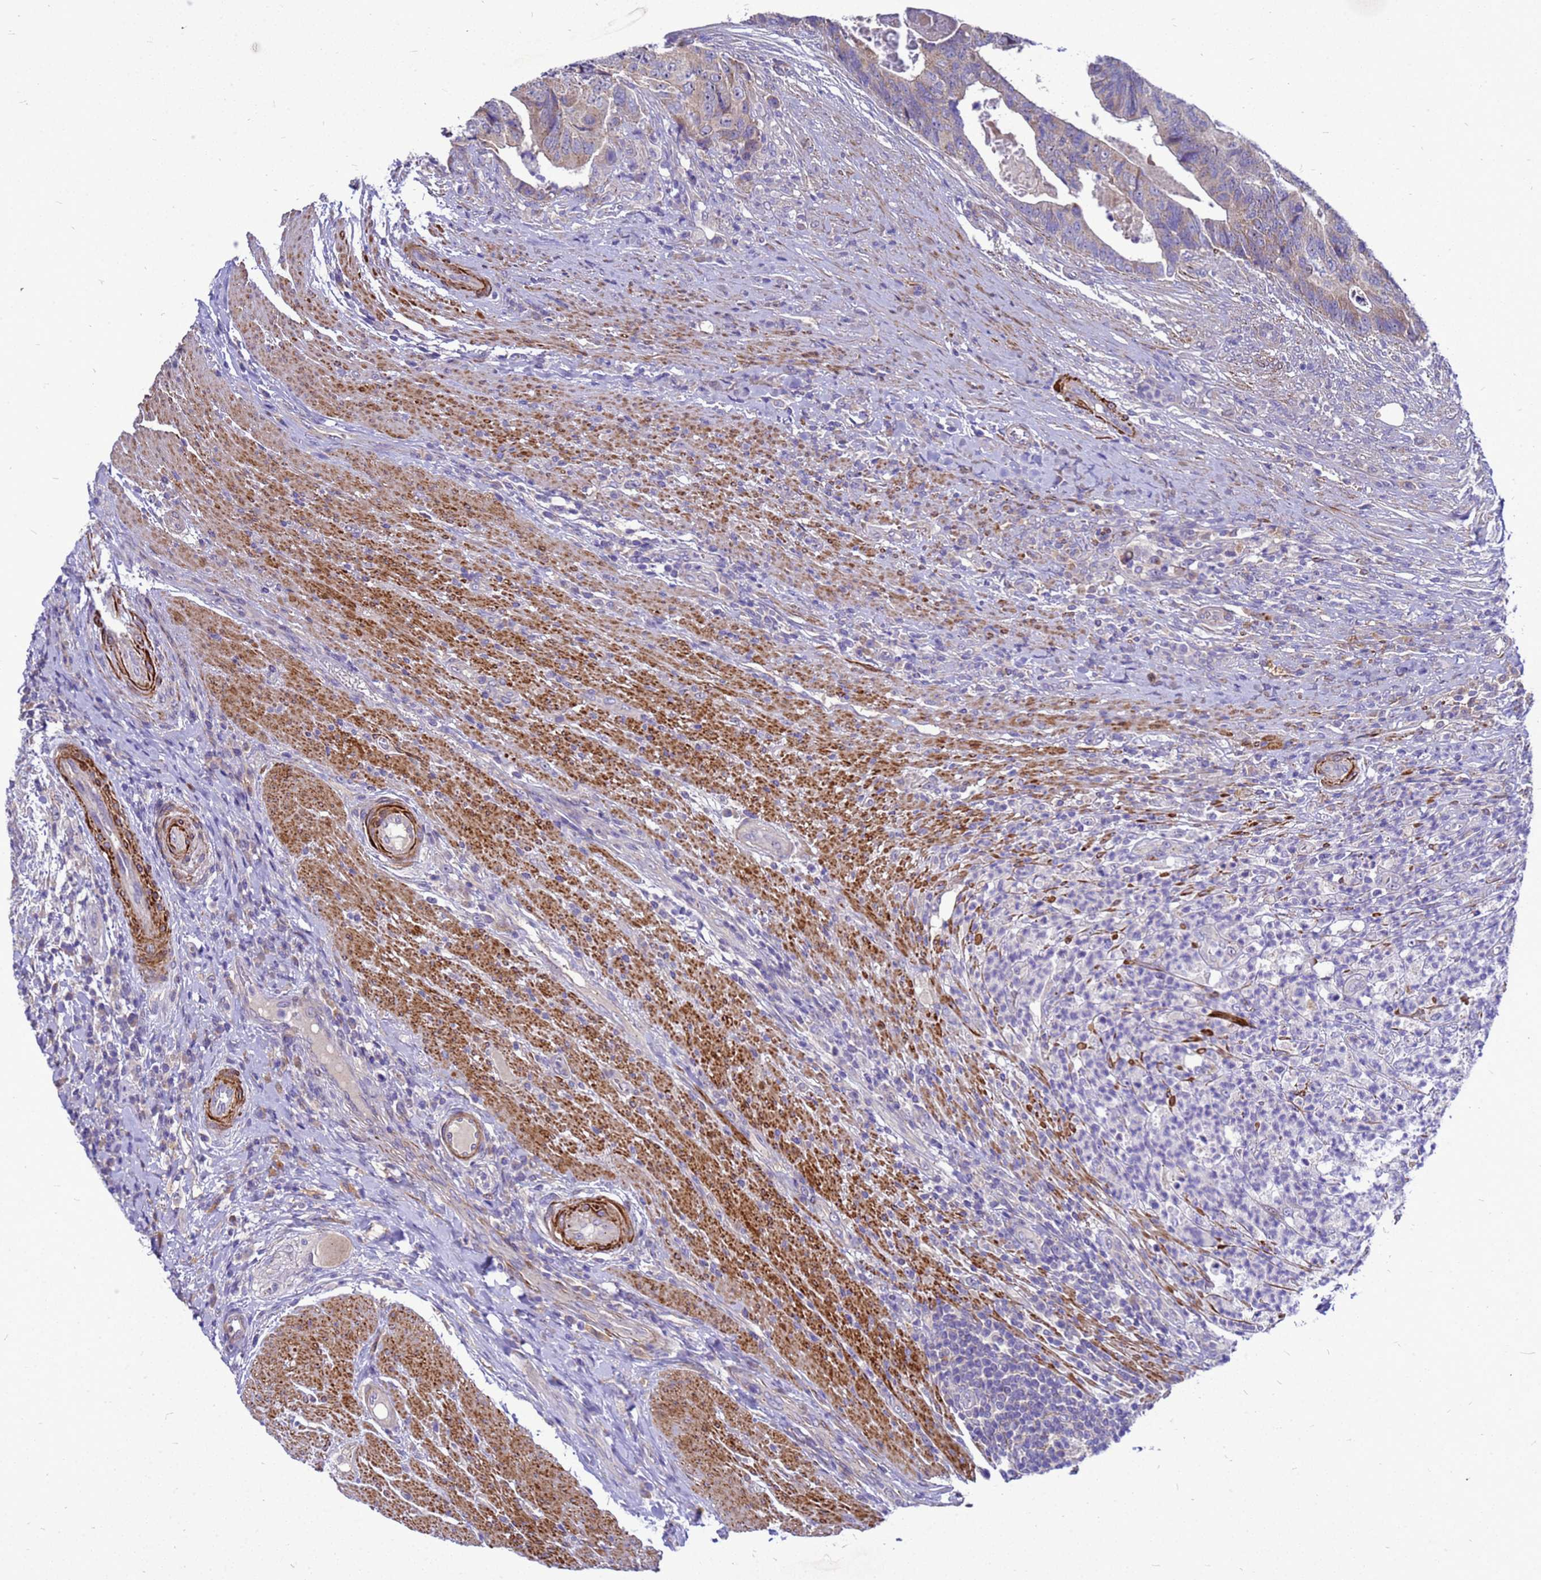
{"staining": {"intensity": "weak", "quantity": "25%-75%", "location": "cytoplasmic/membranous"}, "tissue": "colorectal cancer", "cell_type": "Tumor cells", "image_type": "cancer", "snomed": [{"axis": "morphology", "description": "Adenocarcinoma, NOS"}, {"axis": "topography", "description": "Colon"}], "caption": "Adenocarcinoma (colorectal) was stained to show a protein in brown. There is low levels of weak cytoplasmic/membranous staining in about 25%-75% of tumor cells. The staining was performed using DAB (3,3'-diaminobenzidine) to visualize the protein expression in brown, while the nuclei were stained in blue with hematoxylin (Magnification: 20x).", "gene": "POP7", "patient": {"sex": "female", "age": 67}}